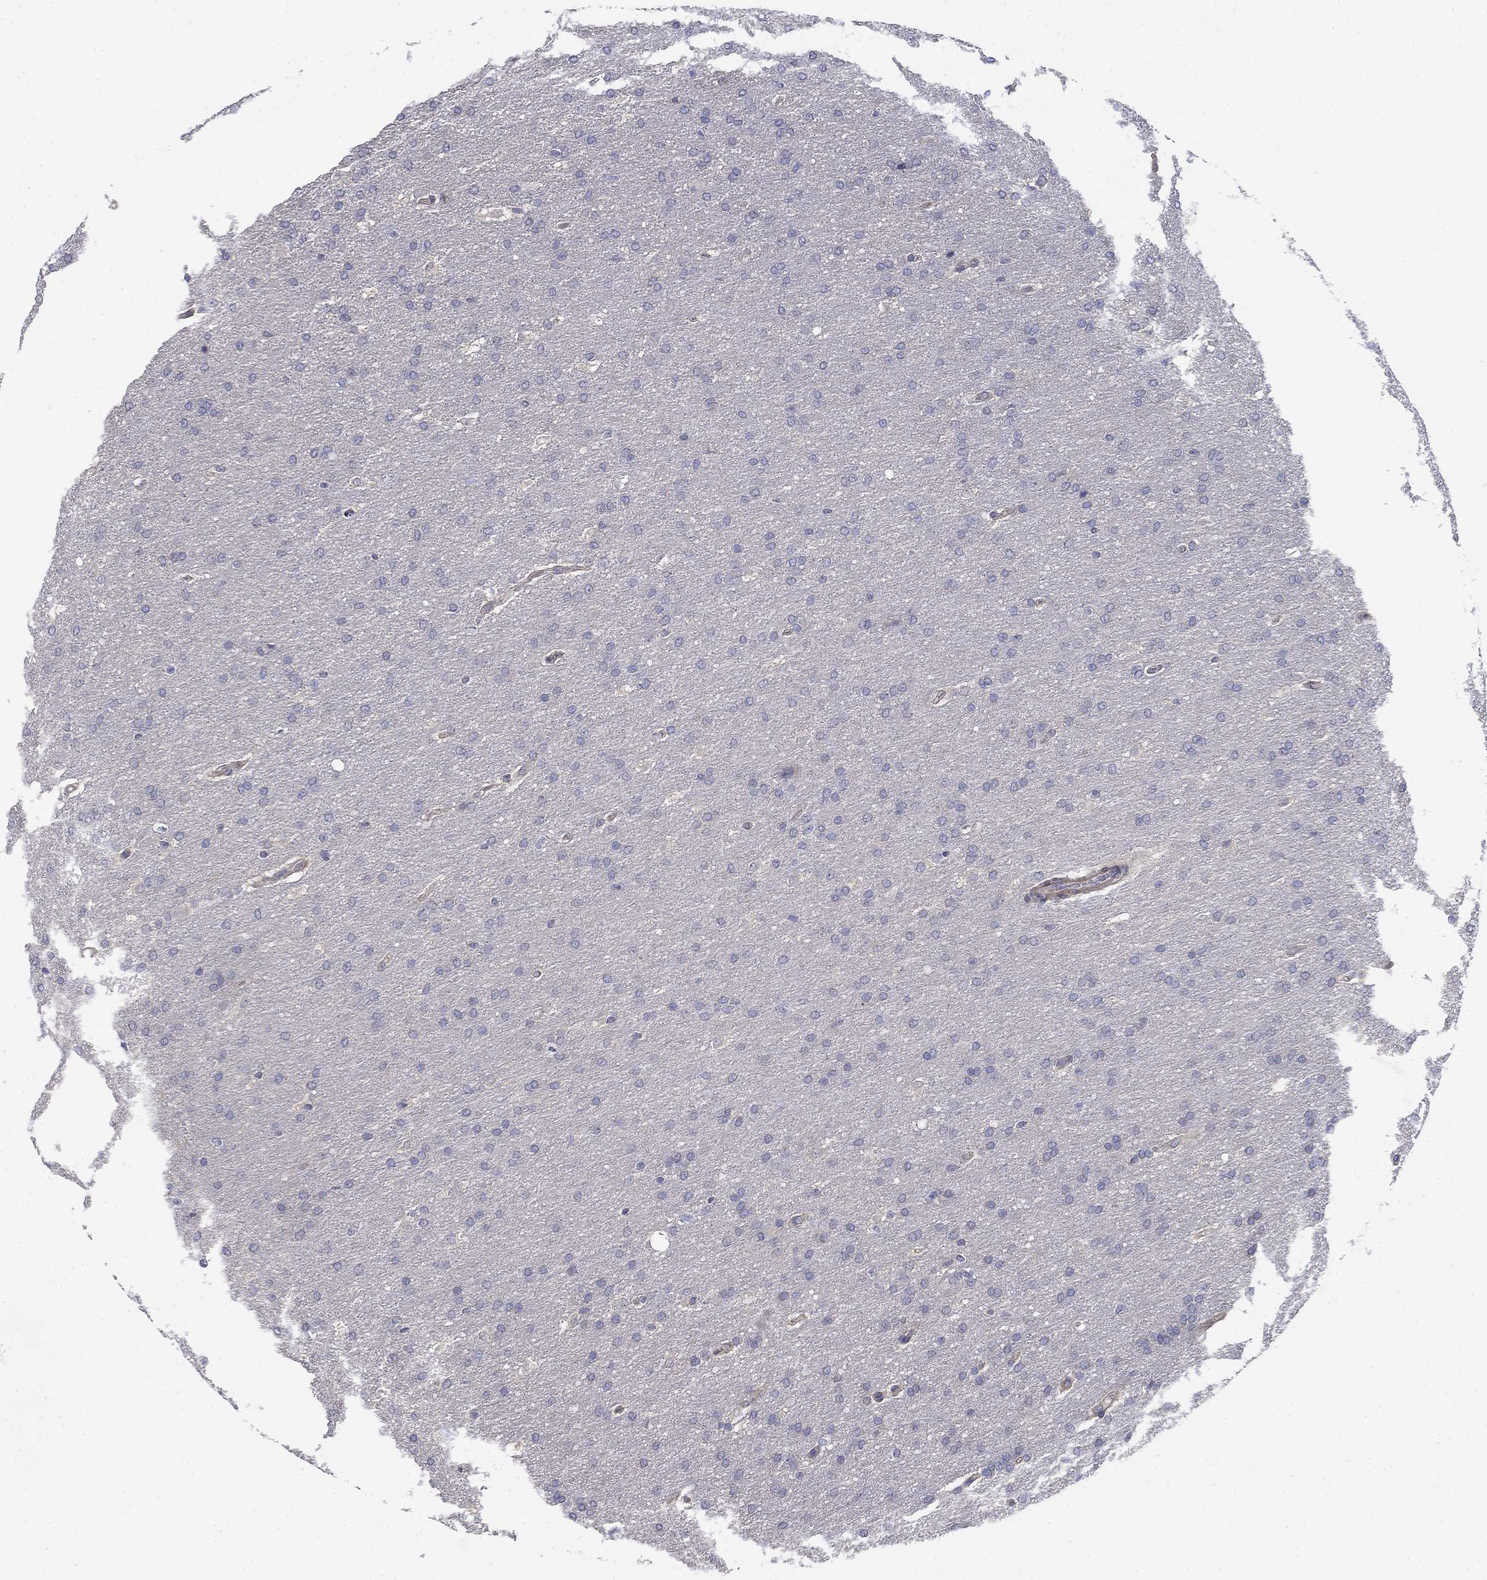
{"staining": {"intensity": "negative", "quantity": "none", "location": "none"}, "tissue": "glioma", "cell_type": "Tumor cells", "image_type": "cancer", "snomed": [{"axis": "morphology", "description": "Glioma, malignant, Low grade"}, {"axis": "topography", "description": "Brain"}], "caption": "Immunohistochemical staining of malignant glioma (low-grade) demonstrates no significant expression in tumor cells.", "gene": "GRK7", "patient": {"sex": "female", "age": 37}}